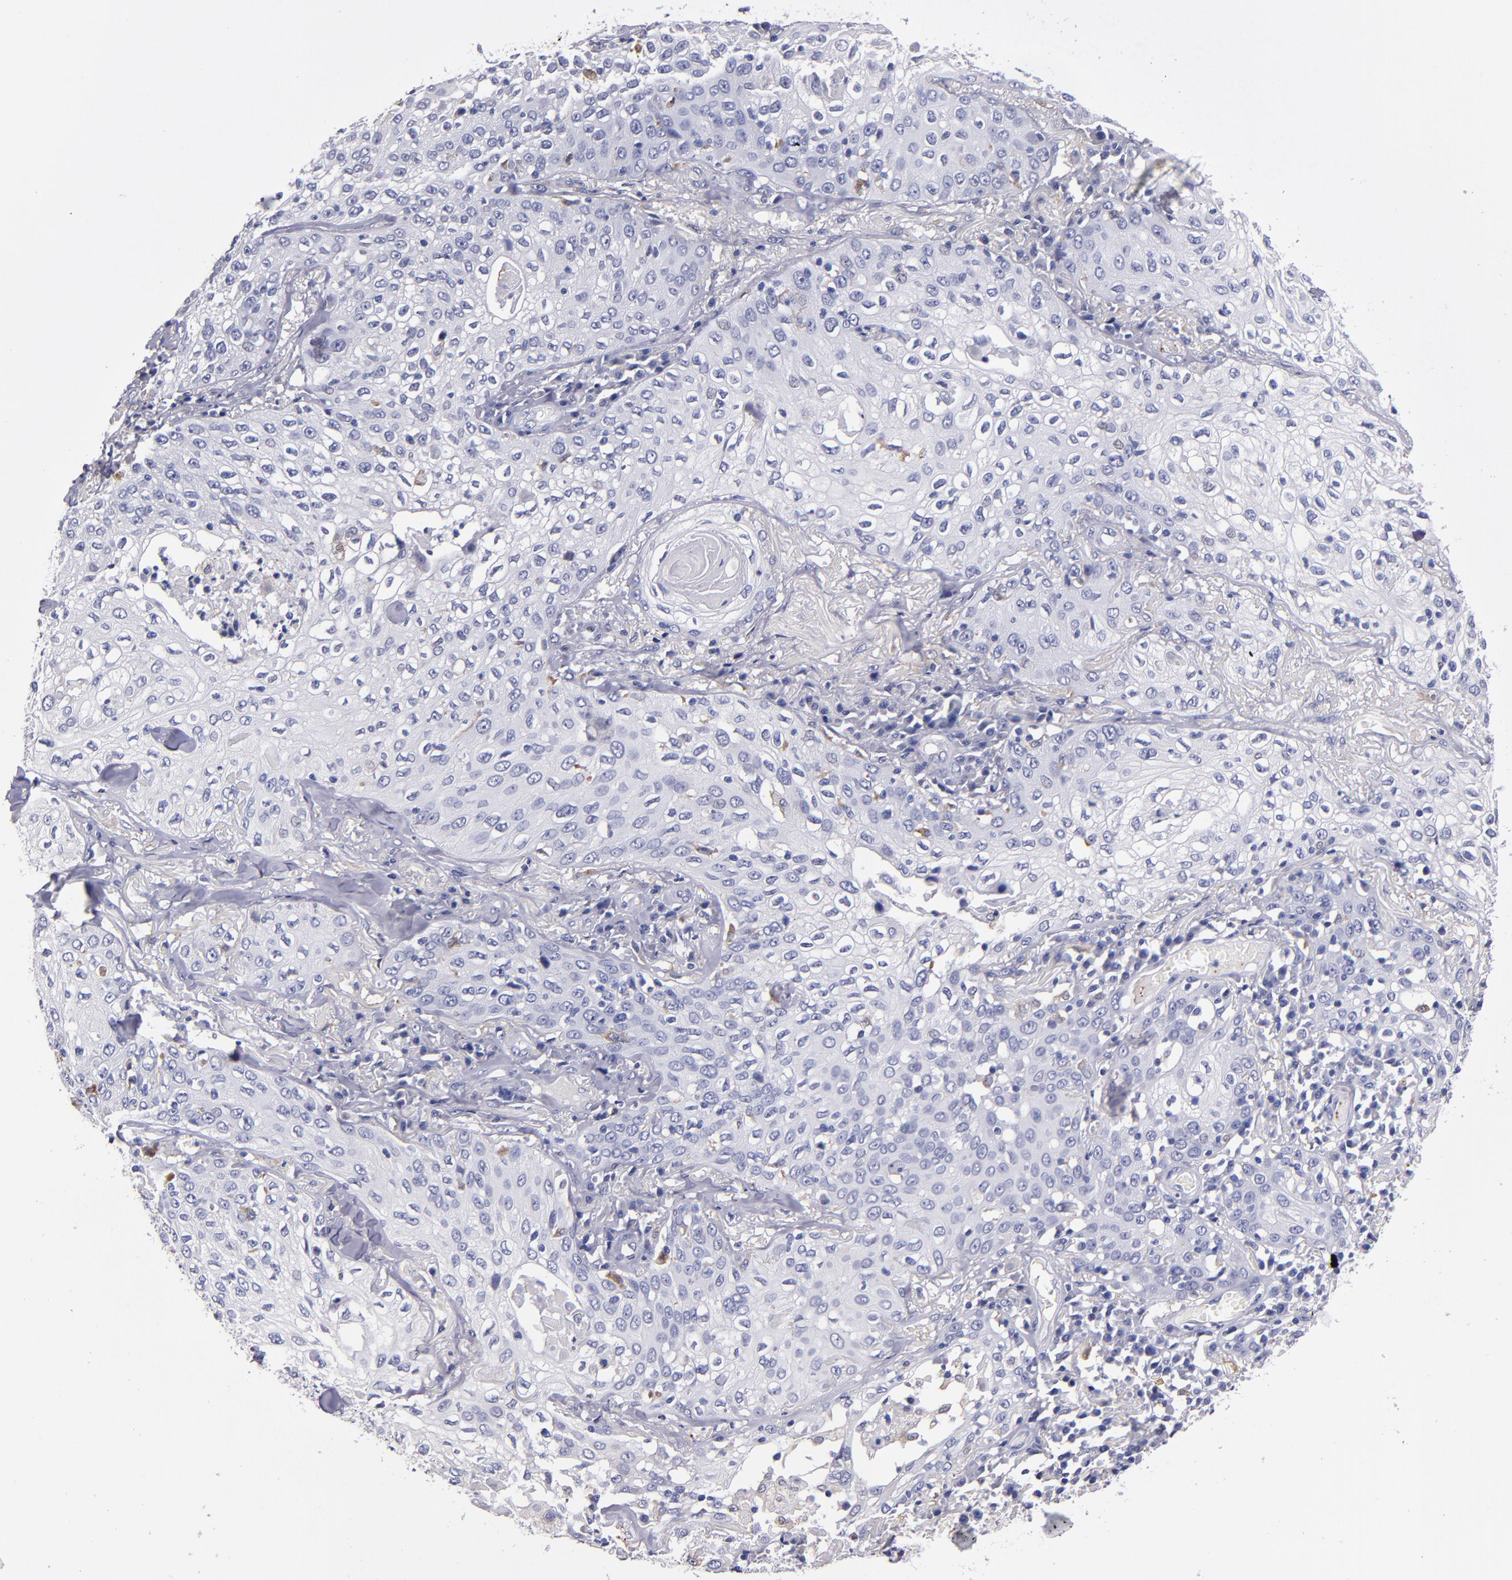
{"staining": {"intensity": "negative", "quantity": "none", "location": "none"}, "tissue": "skin cancer", "cell_type": "Tumor cells", "image_type": "cancer", "snomed": [{"axis": "morphology", "description": "Squamous cell carcinoma, NOS"}, {"axis": "topography", "description": "Skin"}], "caption": "This is an IHC image of human squamous cell carcinoma (skin). There is no positivity in tumor cells.", "gene": "SELP", "patient": {"sex": "male", "age": 65}}